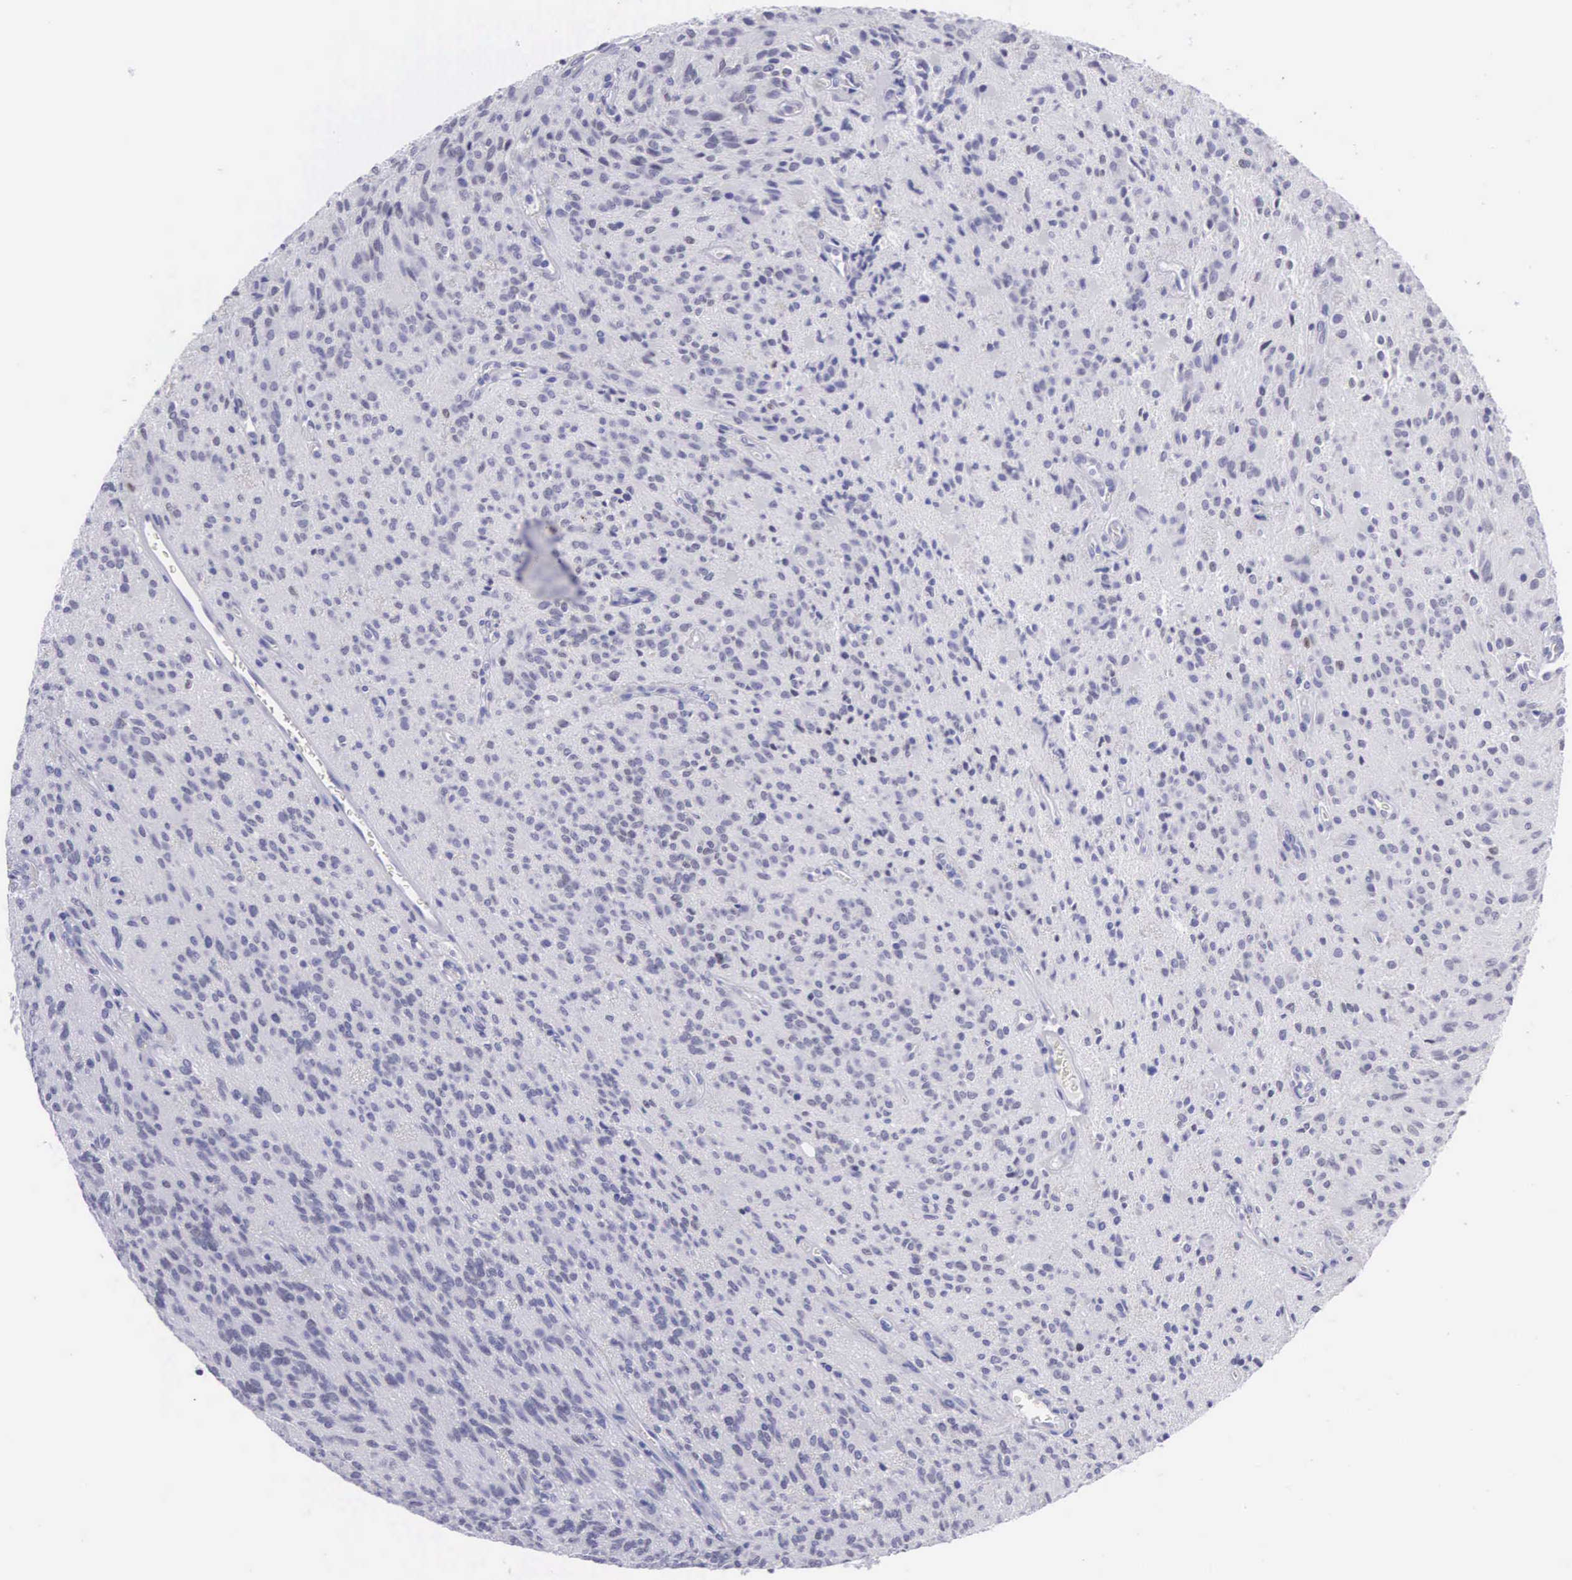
{"staining": {"intensity": "negative", "quantity": "none", "location": "none"}, "tissue": "glioma", "cell_type": "Tumor cells", "image_type": "cancer", "snomed": [{"axis": "morphology", "description": "Glioma, malignant, Low grade"}, {"axis": "topography", "description": "Brain"}], "caption": "Glioma was stained to show a protein in brown. There is no significant positivity in tumor cells. The staining was performed using DAB (3,3'-diaminobenzidine) to visualize the protein expression in brown, while the nuclei were stained in blue with hematoxylin (Magnification: 20x).", "gene": "SOX11", "patient": {"sex": "female", "age": 15}}